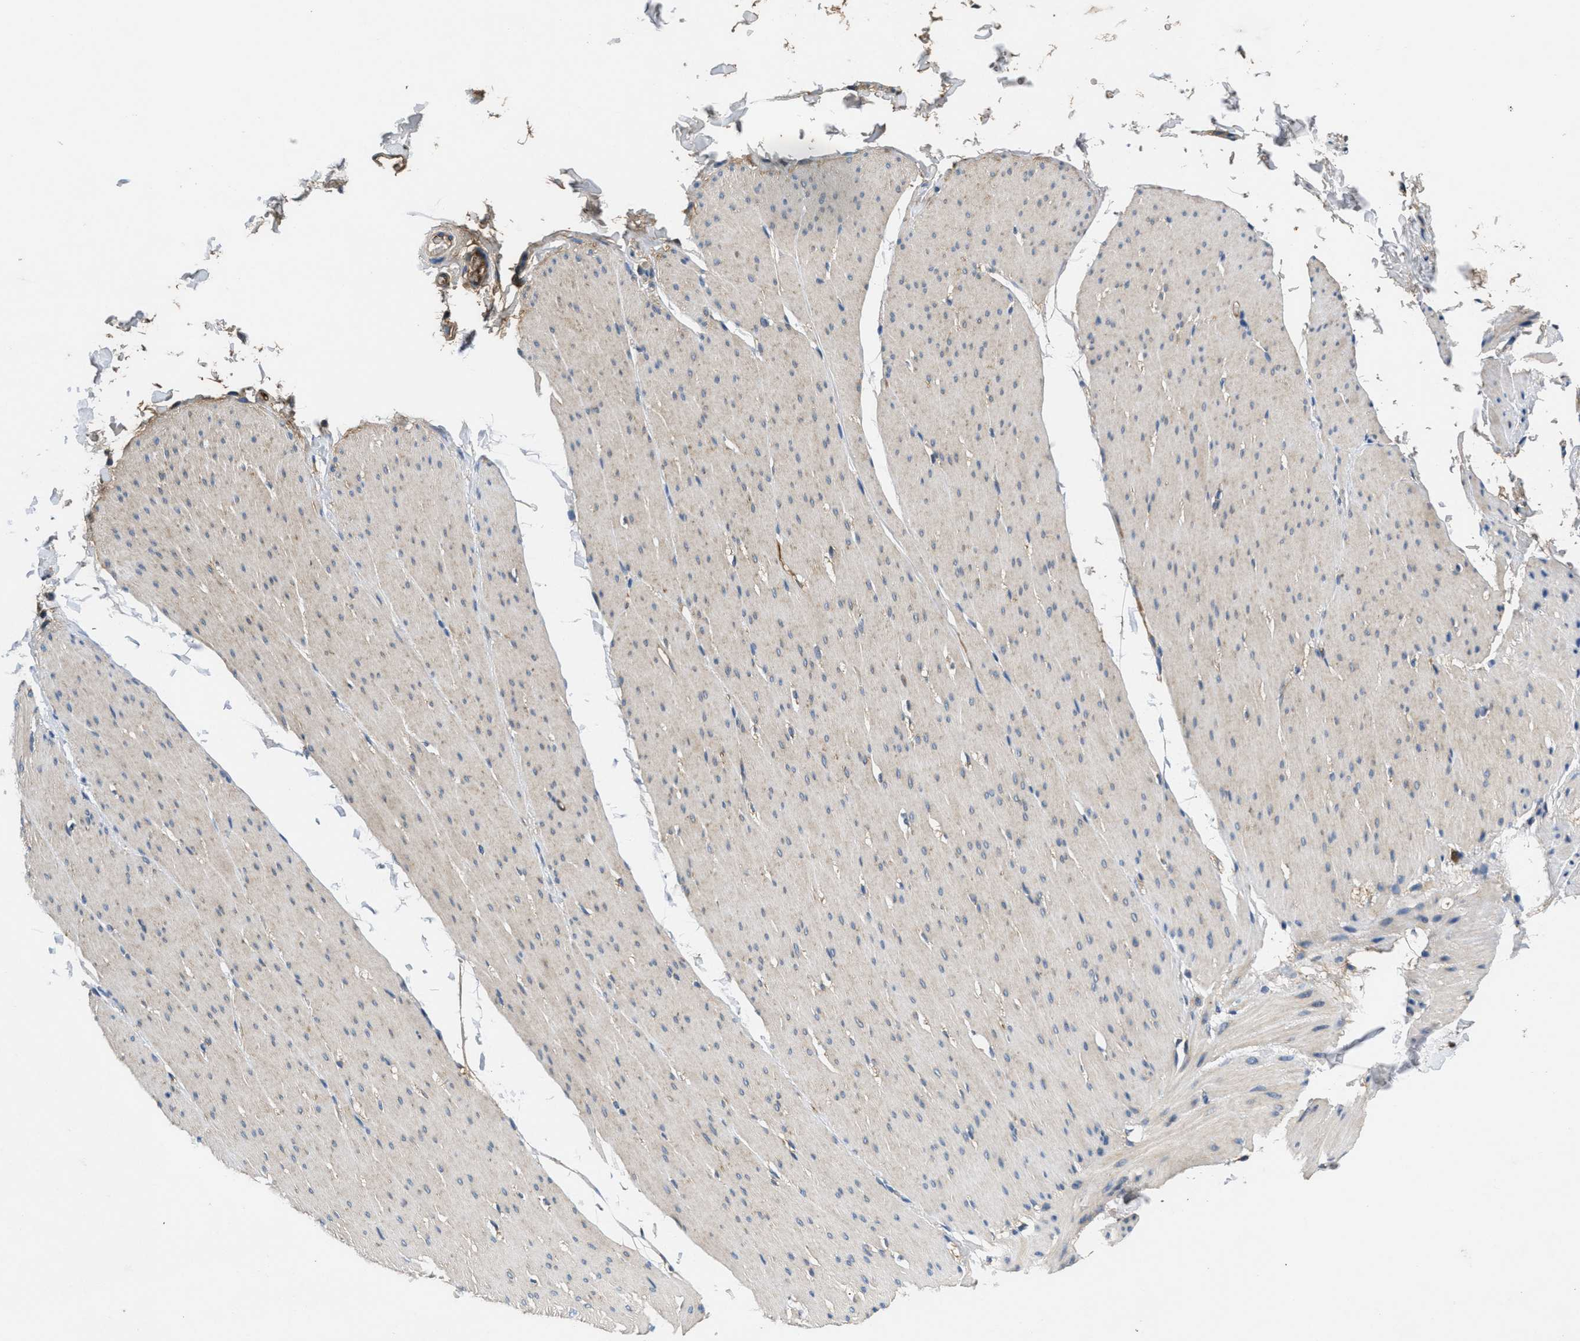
{"staining": {"intensity": "weak", "quantity": "25%-75%", "location": "cytoplasmic/membranous"}, "tissue": "smooth muscle", "cell_type": "Smooth muscle cells", "image_type": "normal", "snomed": [{"axis": "morphology", "description": "Normal tissue, NOS"}, {"axis": "topography", "description": "Smooth muscle"}, {"axis": "topography", "description": "Colon"}], "caption": "Protein staining shows weak cytoplasmic/membranous positivity in about 25%-75% of smooth muscle cells in unremarkable smooth muscle.", "gene": "GALK1", "patient": {"sex": "male", "age": 67}}